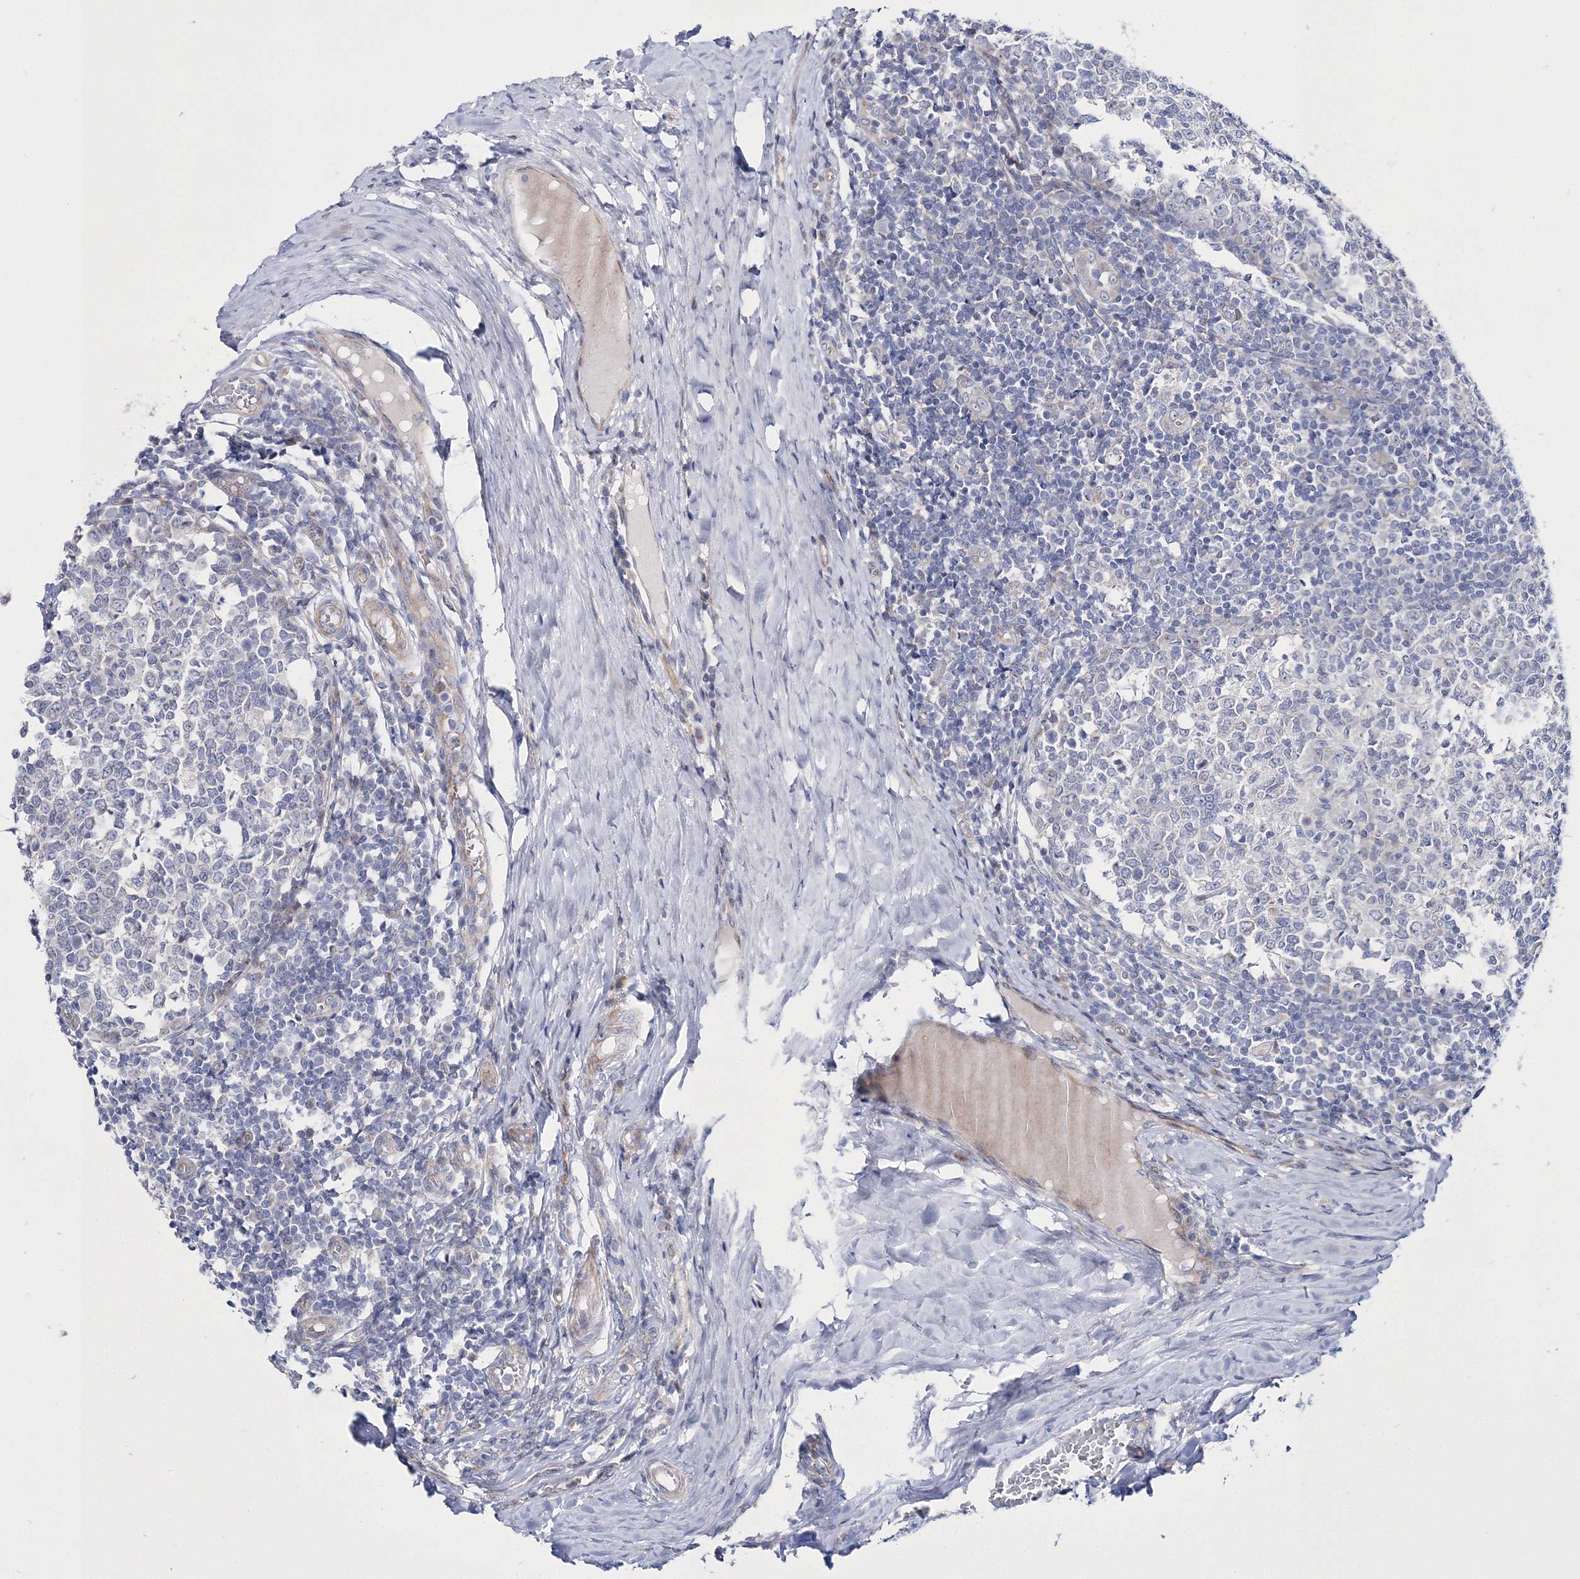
{"staining": {"intensity": "negative", "quantity": "none", "location": "none"}, "tissue": "tonsil", "cell_type": "Germinal center cells", "image_type": "normal", "snomed": [{"axis": "morphology", "description": "Normal tissue, NOS"}, {"axis": "topography", "description": "Tonsil"}], "caption": "Protein analysis of benign tonsil demonstrates no significant positivity in germinal center cells.", "gene": "ARHGAP32", "patient": {"sex": "female", "age": 19}}